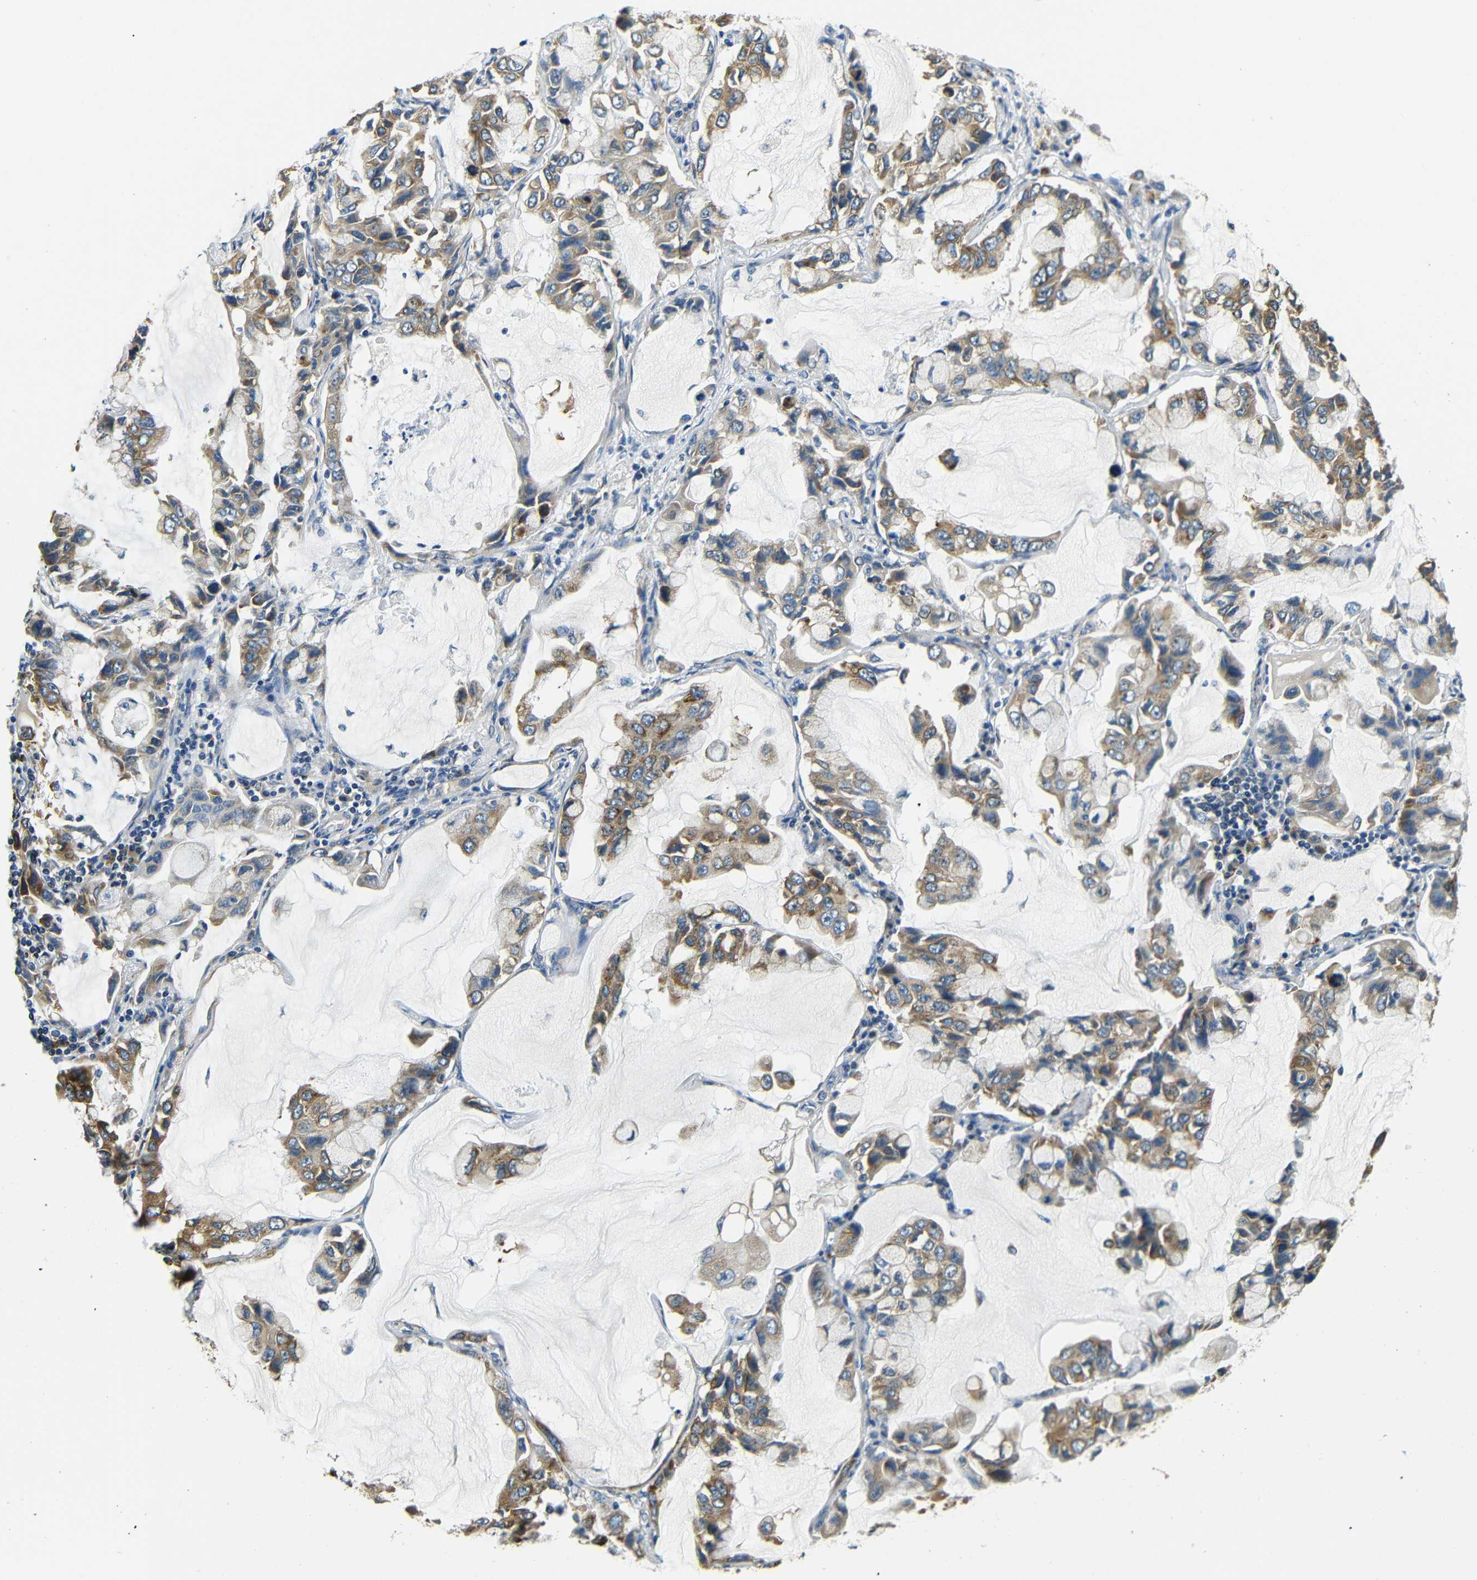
{"staining": {"intensity": "moderate", "quantity": ">75%", "location": "cytoplasmic/membranous"}, "tissue": "lung cancer", "cell_type": "Tumor cells", "image_type": "cancer", "snomed": [{"axis": "morphology", "description": "Adenocarcinoma, NOS"}, {"axis": "topography", "description": "Lung"}], "caption": "Immunohistochemistry histopathology image of neoplastic tissue: human lung cancer stained using IHC exhibits medium levels of moderate protein expression localized specifically in the cytoplasmic/membranous of tumor cells, appearing as a cytoplasmic/membranous brown color.", "gene": "VAPB", "patient": {"sex": "male", "age": 64}}